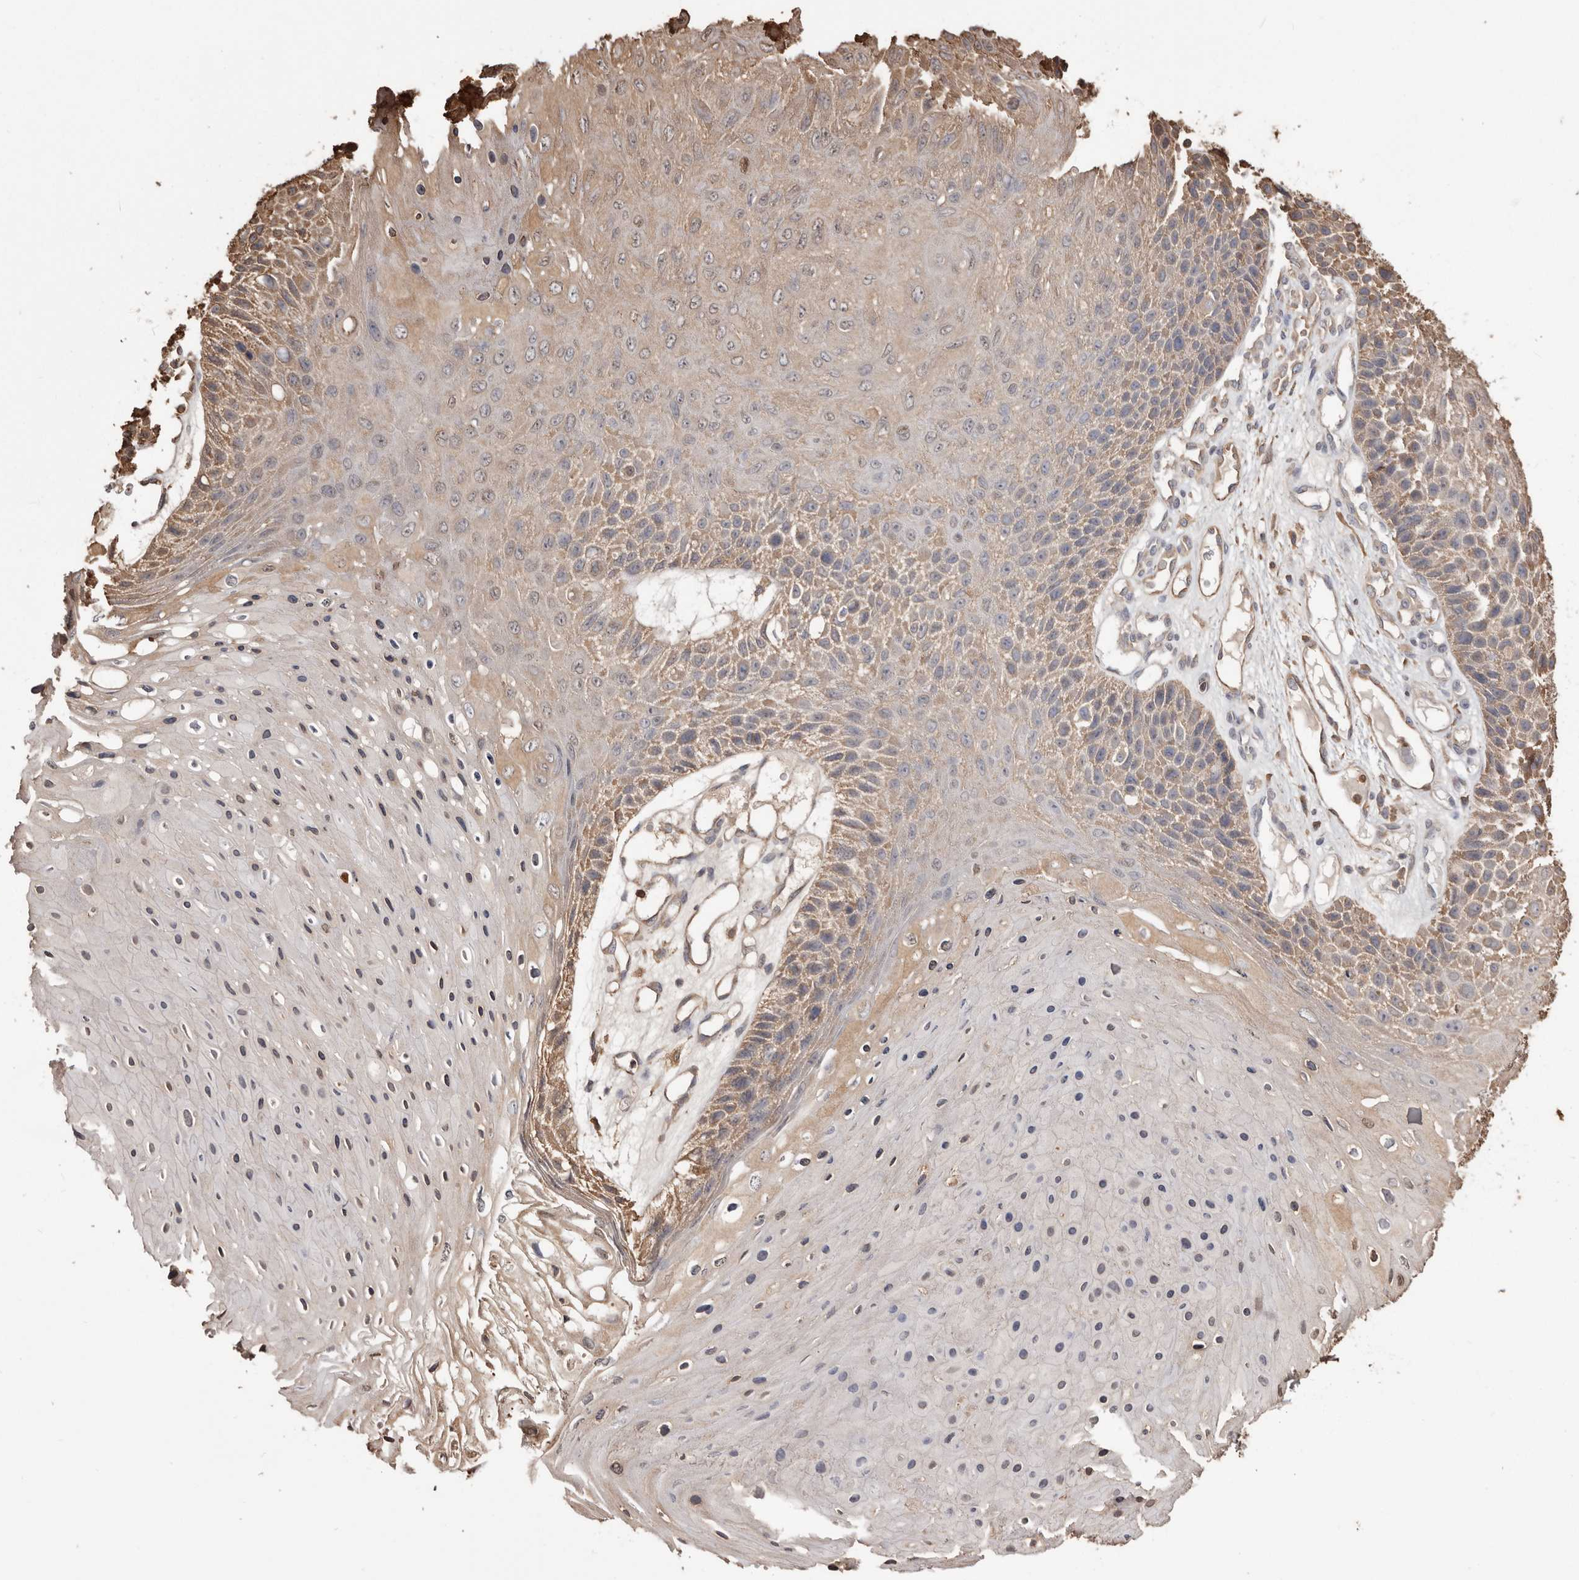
{"staining": {"intensity": "moderate", "quantity": "25%-75%", "location": "cytoplasmic/membranous"}, "tissue": "skin cancer", "cell_type": "Tumor cells", "image_type": "cancer", "snomed": [{"axis": "morphology", "description": "Squamous cell carcinoma, NOS"}, {"axis": "topography", "description": "Skin"}], "caption": "A medium amount of moderate cytoplasmic/membranous positivity is seen in approximately 25%-75% of tumor cells in skin squamous cell carcinoma tissue.", "gene": "PKM", "patient": {"sex": "female", "age": 88}}